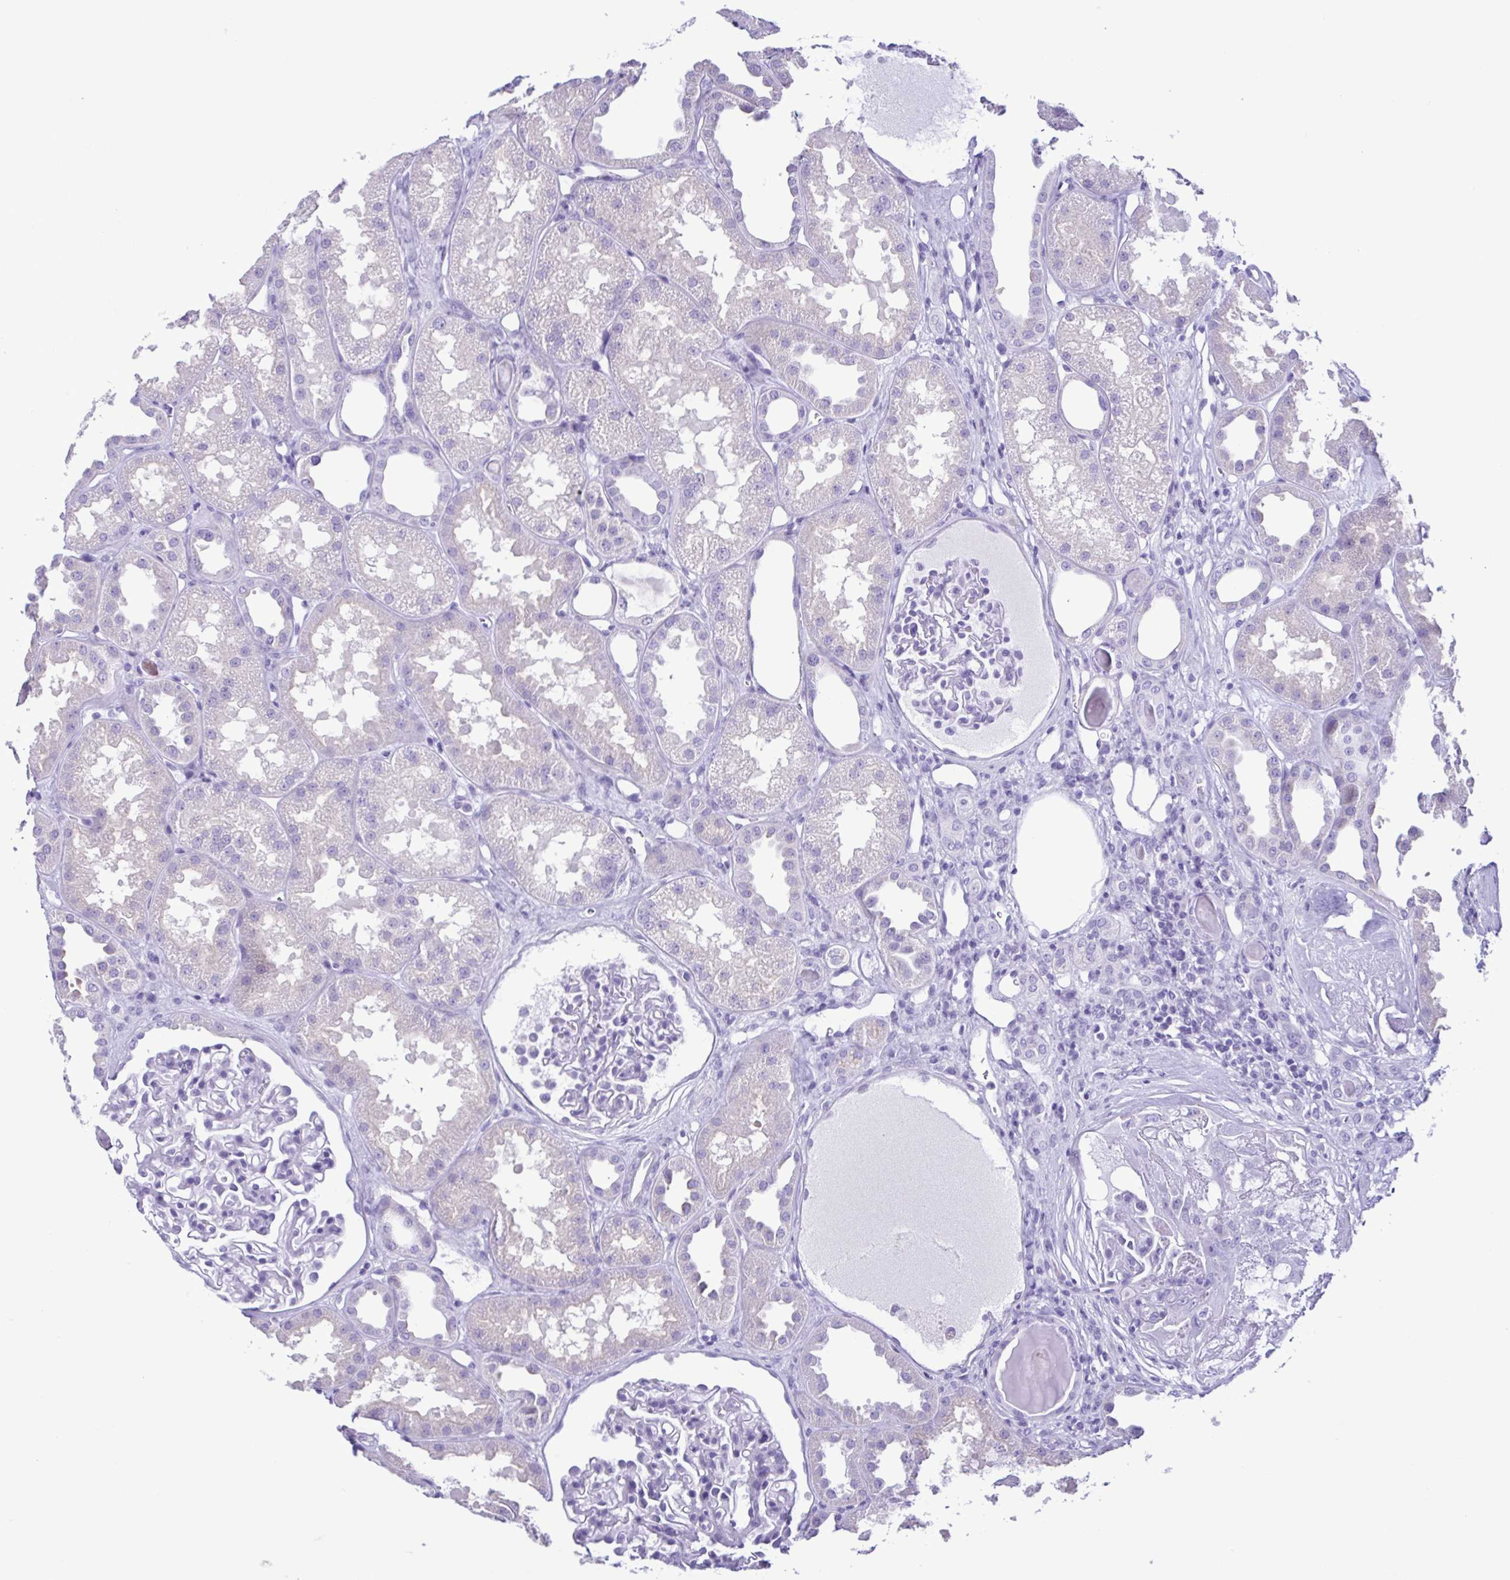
{"staining": {"intensity": "negative", "quantity": "none", "location": "none"}, "tissue": "kidney", "cell_type": "Cells in glomeruli", "image_type": "normal", "snomed": [{"axis": "morphology", "description": "Normal tissue, NOS"}, {"axis": "topography", "description": "Kidney"}], "caption": "The photomicrograph exhibits no staining of cells in glomeruli in benign kidney.", "gene": "SPATA16", "patient": {"sex": "male", "age": 61}}